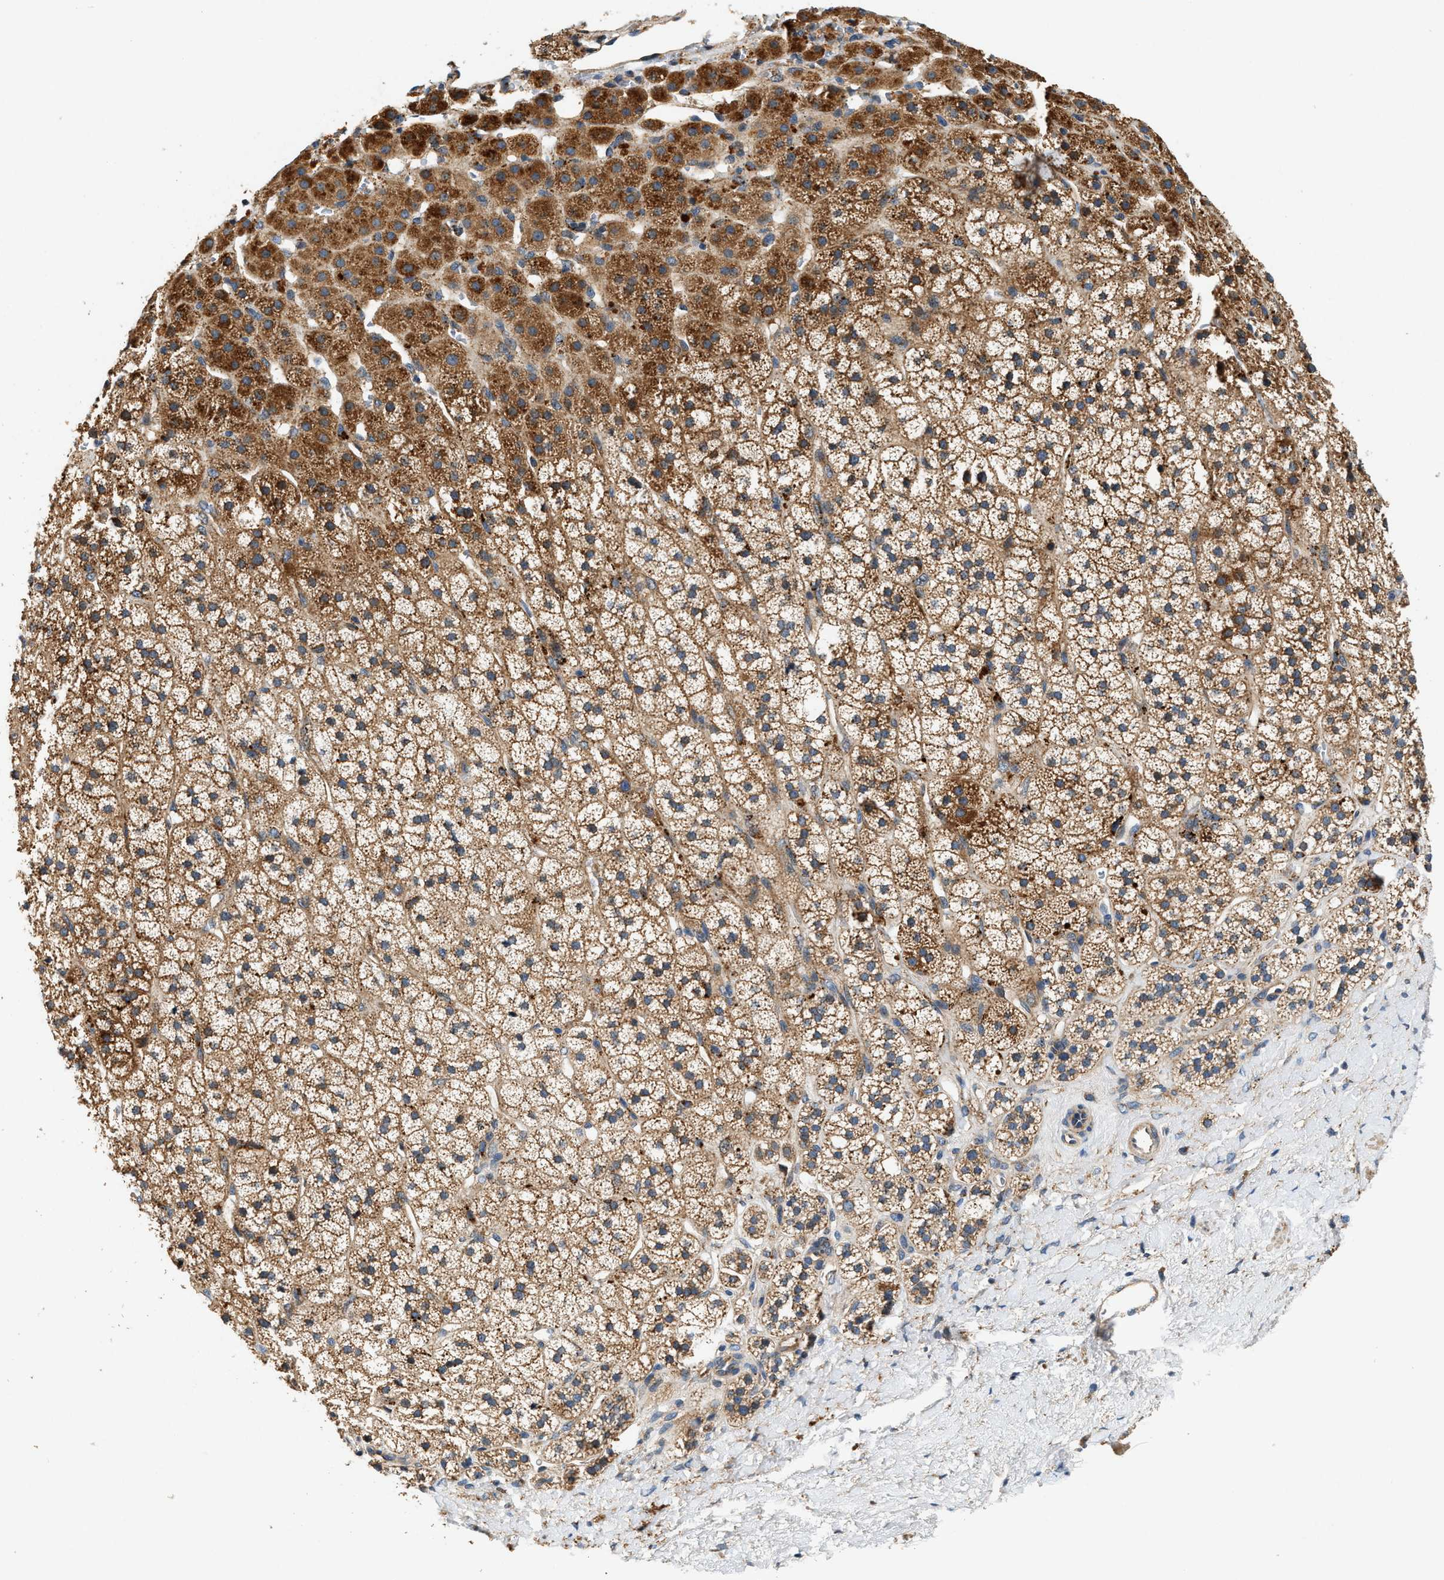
{"staining": {"intensity": "strong", "quantity": "25%-75%", "location": "cytoplasmic/membranous"}, "tissue": "adrenal gland", "cell_type": "Glandular cells", "image_type": "normal", "snomed": [{"axis": "morphology", "description": "Normal tissue, NOS"}, {"axis": "topography", "description": "Adrenal gland"}], "caption": "This image exhibits benign adrenal gland stained with immunohistochemistry to label a protein in brown. The cytoplasmic/membranous of glandular cells show strong positivity for the protein. Nuclei are counter-stained blue.", "gene": "DUSP10", "patient": {"sex": "male", "age": 56}}